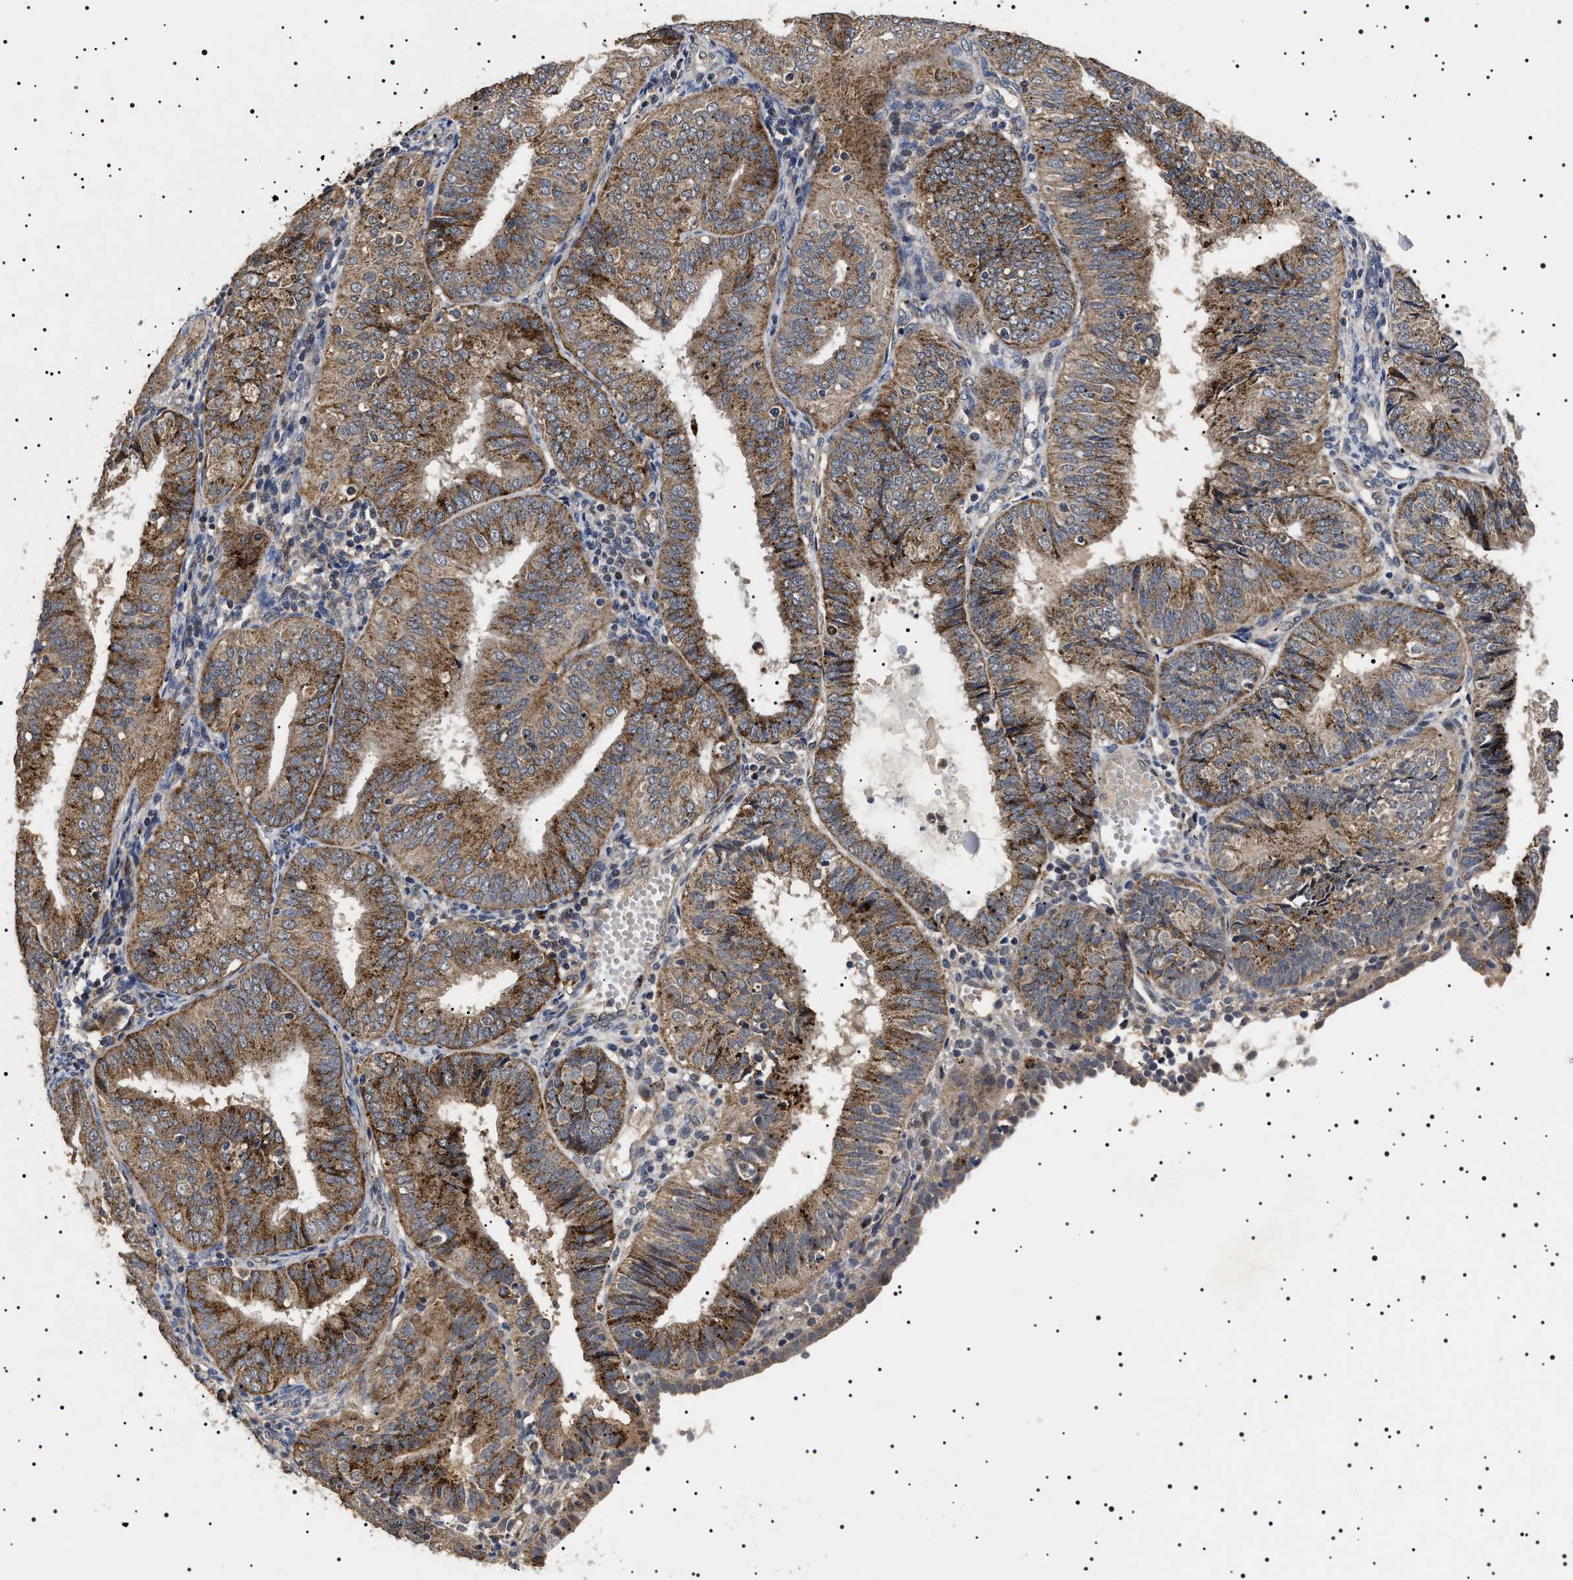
{"staining": {"intensity": "moderate", "quantity": ">75%", "location": "cytoplasmic/membranous"}, "tissue": "endometrial cancer", "cell_type": "Tumor cells", "image_type": "cancer", "snomed": [{"axis": "morphology", "description": "Adenocarcinoma, NOS"}, {"axis": "topography", "description": "Endometrium"}], "caption": "The immunohistochemical stain labels moderate cytoplasmic/membranous staining in tumor cells of adenocarcinoma (endometrial) tissue.", "gene": "RAB34", "patient": {"sex": "female", "age": 58}}